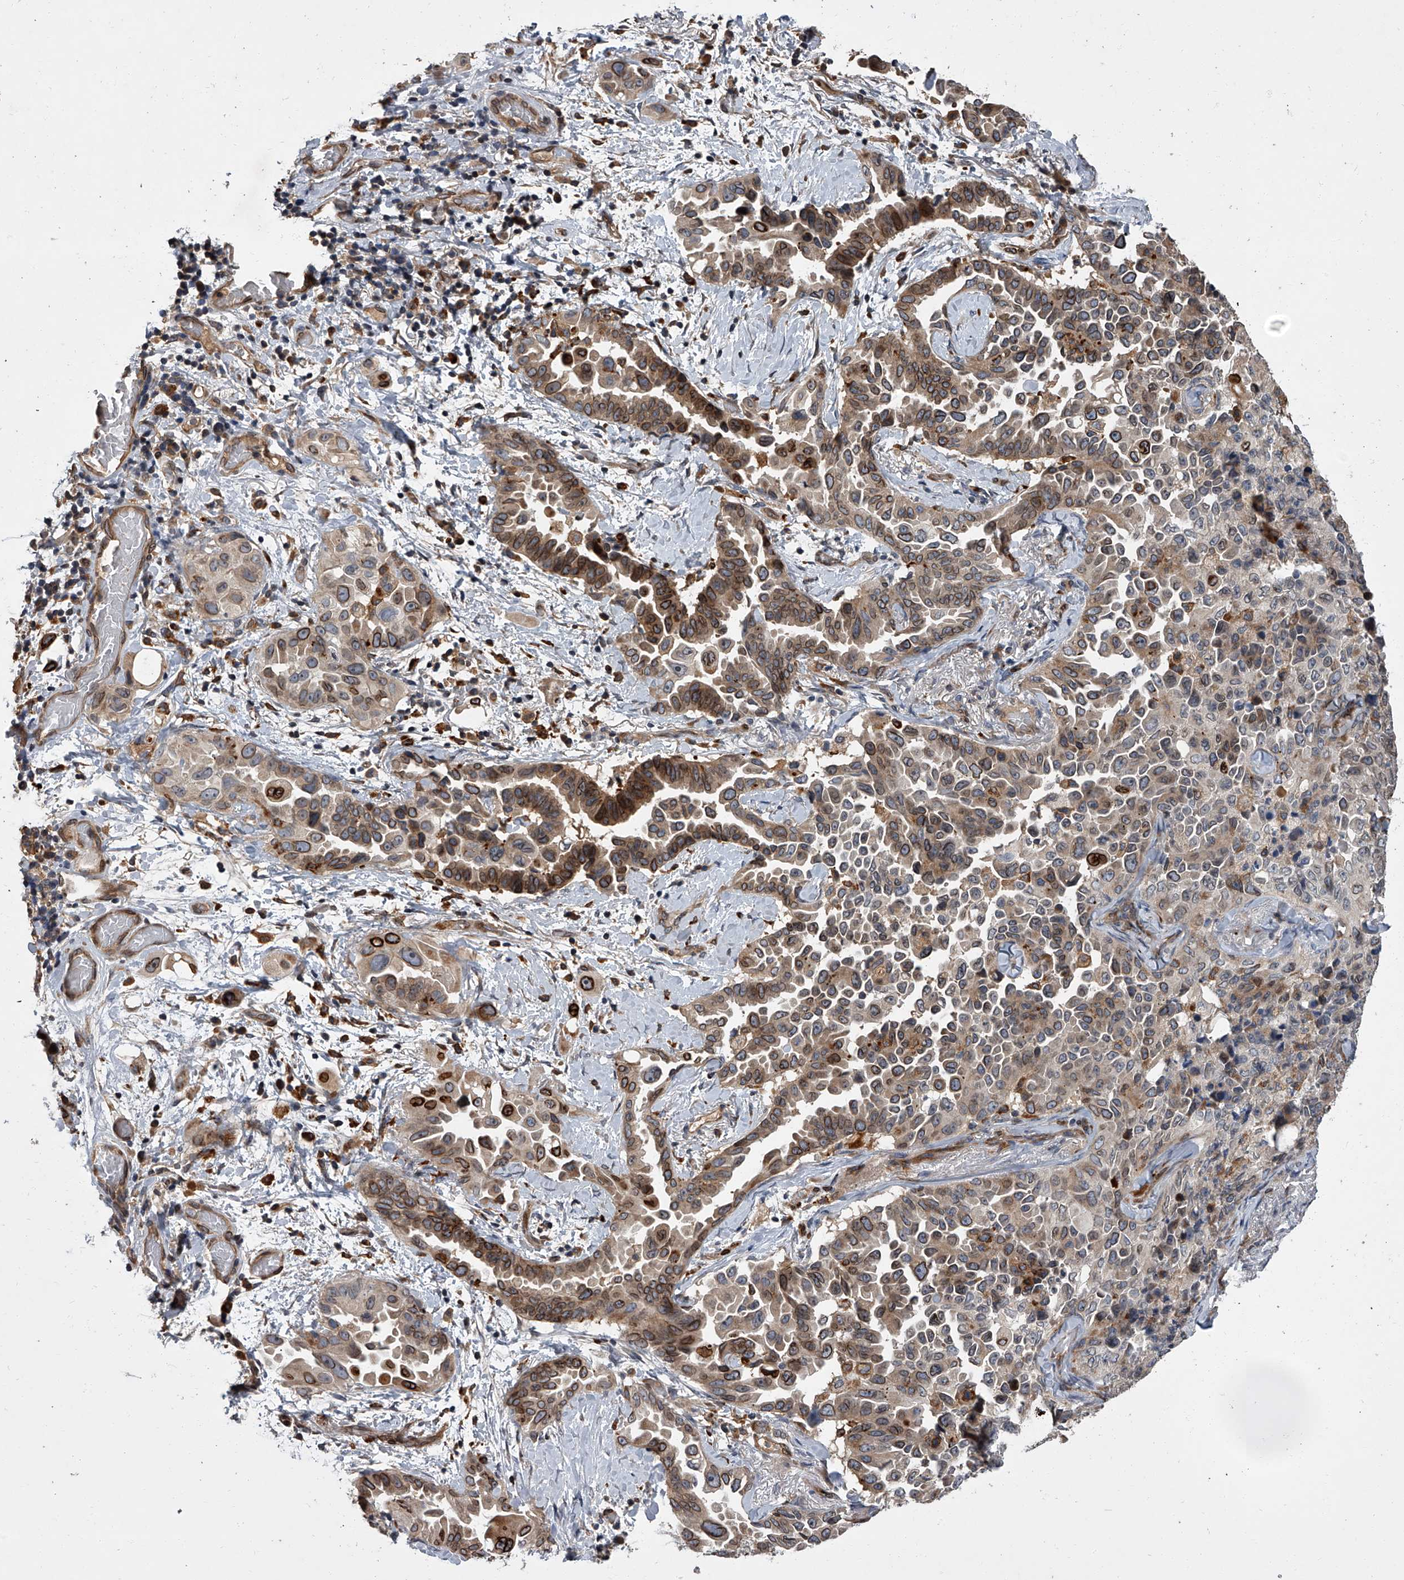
{"staining": {"intensity": "strong", "quantity": "25%-75%", "location": "cytoplasmic/membranous,nuclear"}, "tissue": "lung cancer", "cell_type": "Tumor cells", "image_type": "cancer", "snomed": [{"axis": "morphology", "description": "Adenocarcinoma, NOS"}, {"axis": "topography", "description": "Lung"}], "caption": "Brown immunohistochemical staining in human lung cancer reveals strong cytoplasmic/membranous and nuclear staining in about 25%-75% of tumor cells. The staining was performed using DAB (3,3'-diaminobenzidine), with brown indicating positive protein expression. Nuclei are stained blue with hematoxylin.", "gene": "LRRC8C", "patient": {"sex": "female", "age": 67}}